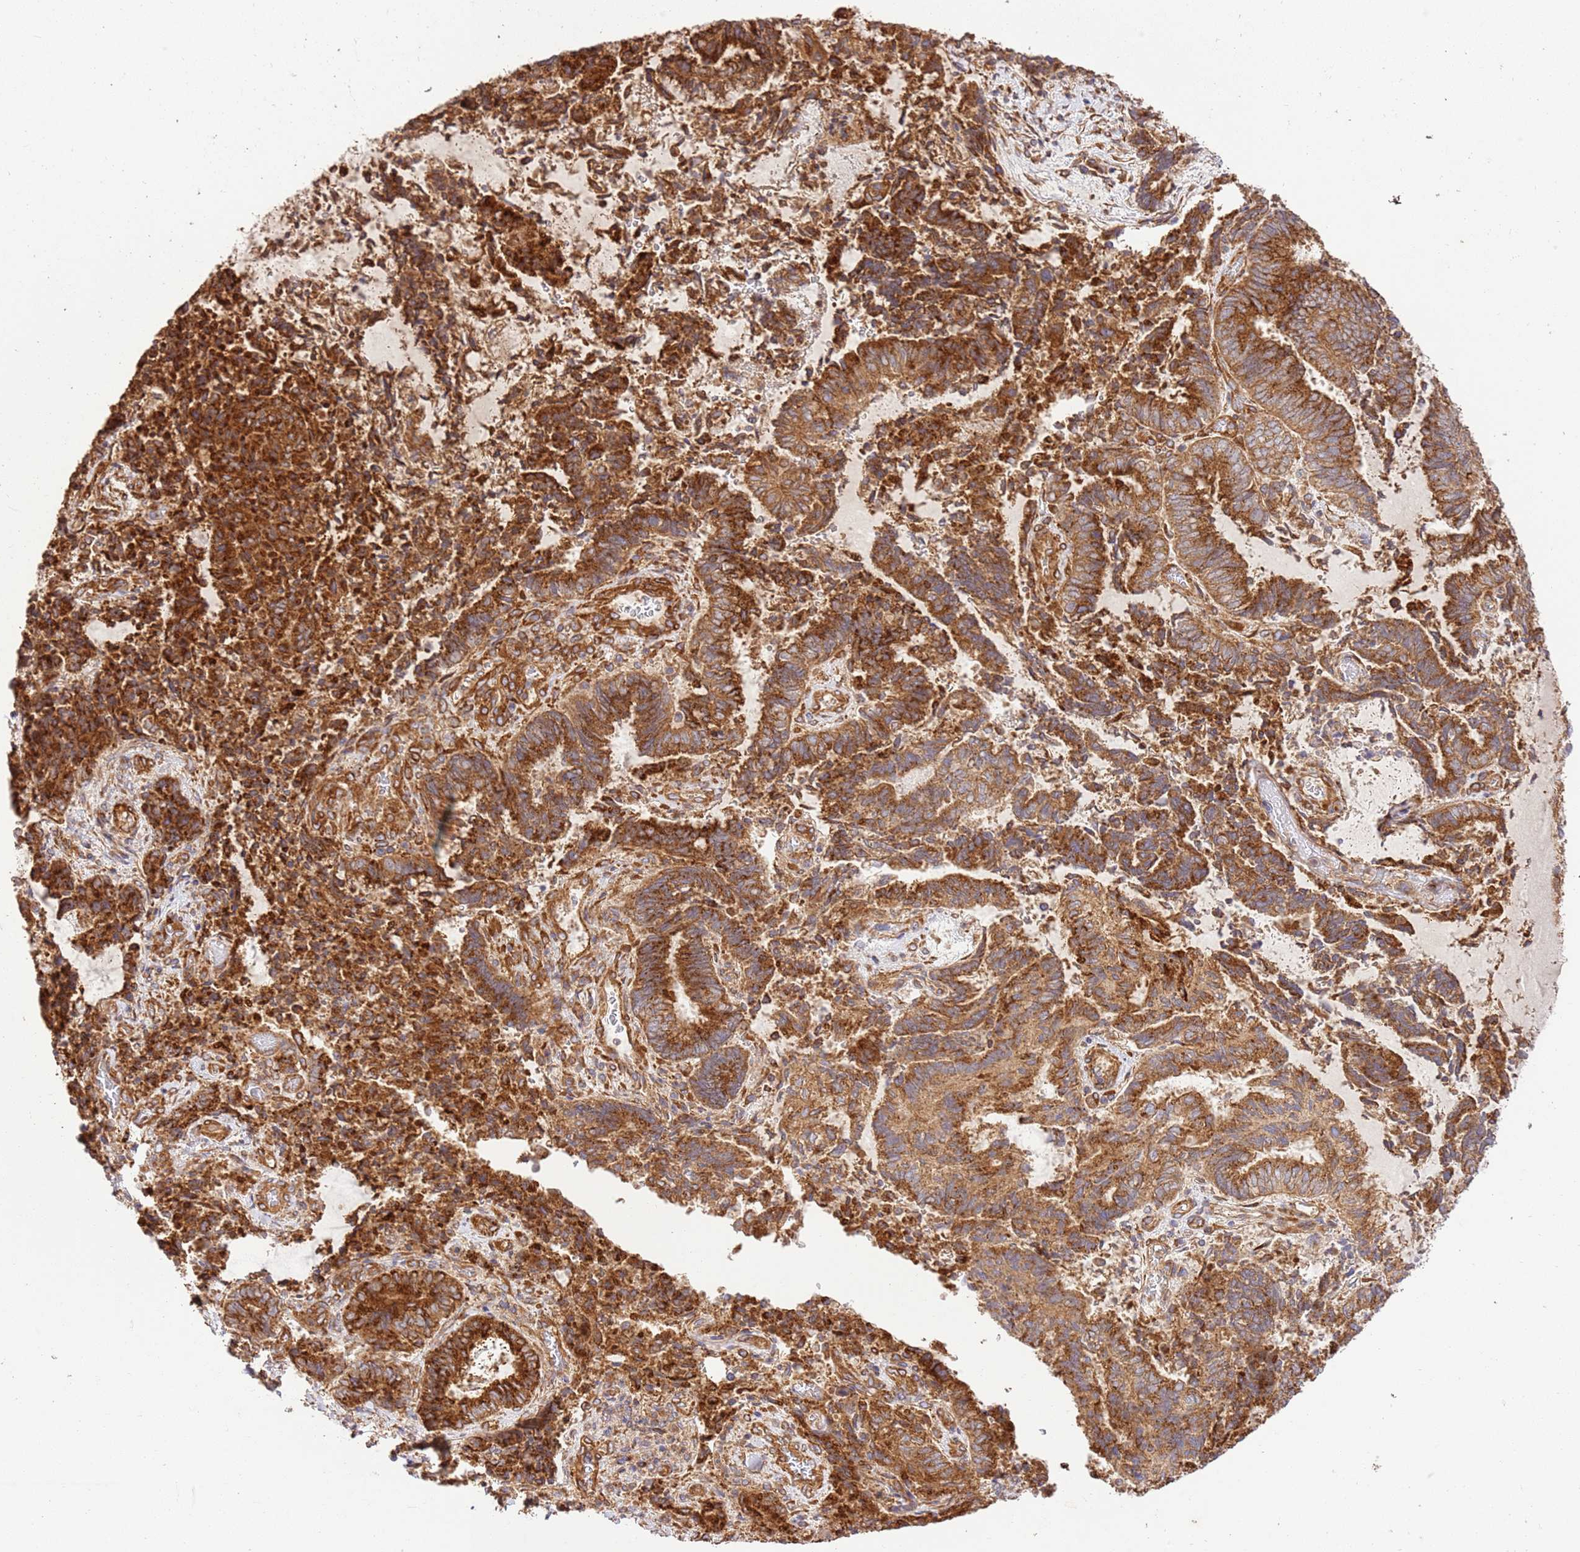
{"staining": {"intensity": "strong", "quantity": ">75%", "location": "cytoplasmic/membranous"}, "tissue": "endometrial cancer", "cell_type": "Tumor cells", "image_type": "cancer", "snomed": [{"axis": "morphology", "description": "Adenocarcinoma, NOS"}, {"axis": "topography", "description": "Endometrium"}], "caption": "Immunohistochemical staining of human adenocarcinoma (endometrial) shows high levels of strong cytoplasmic/membranous protein positivity in approximately >75% of tumor cells.", "gene": "ZBTB39", "patient": {"sex": "female", "age": 80}}